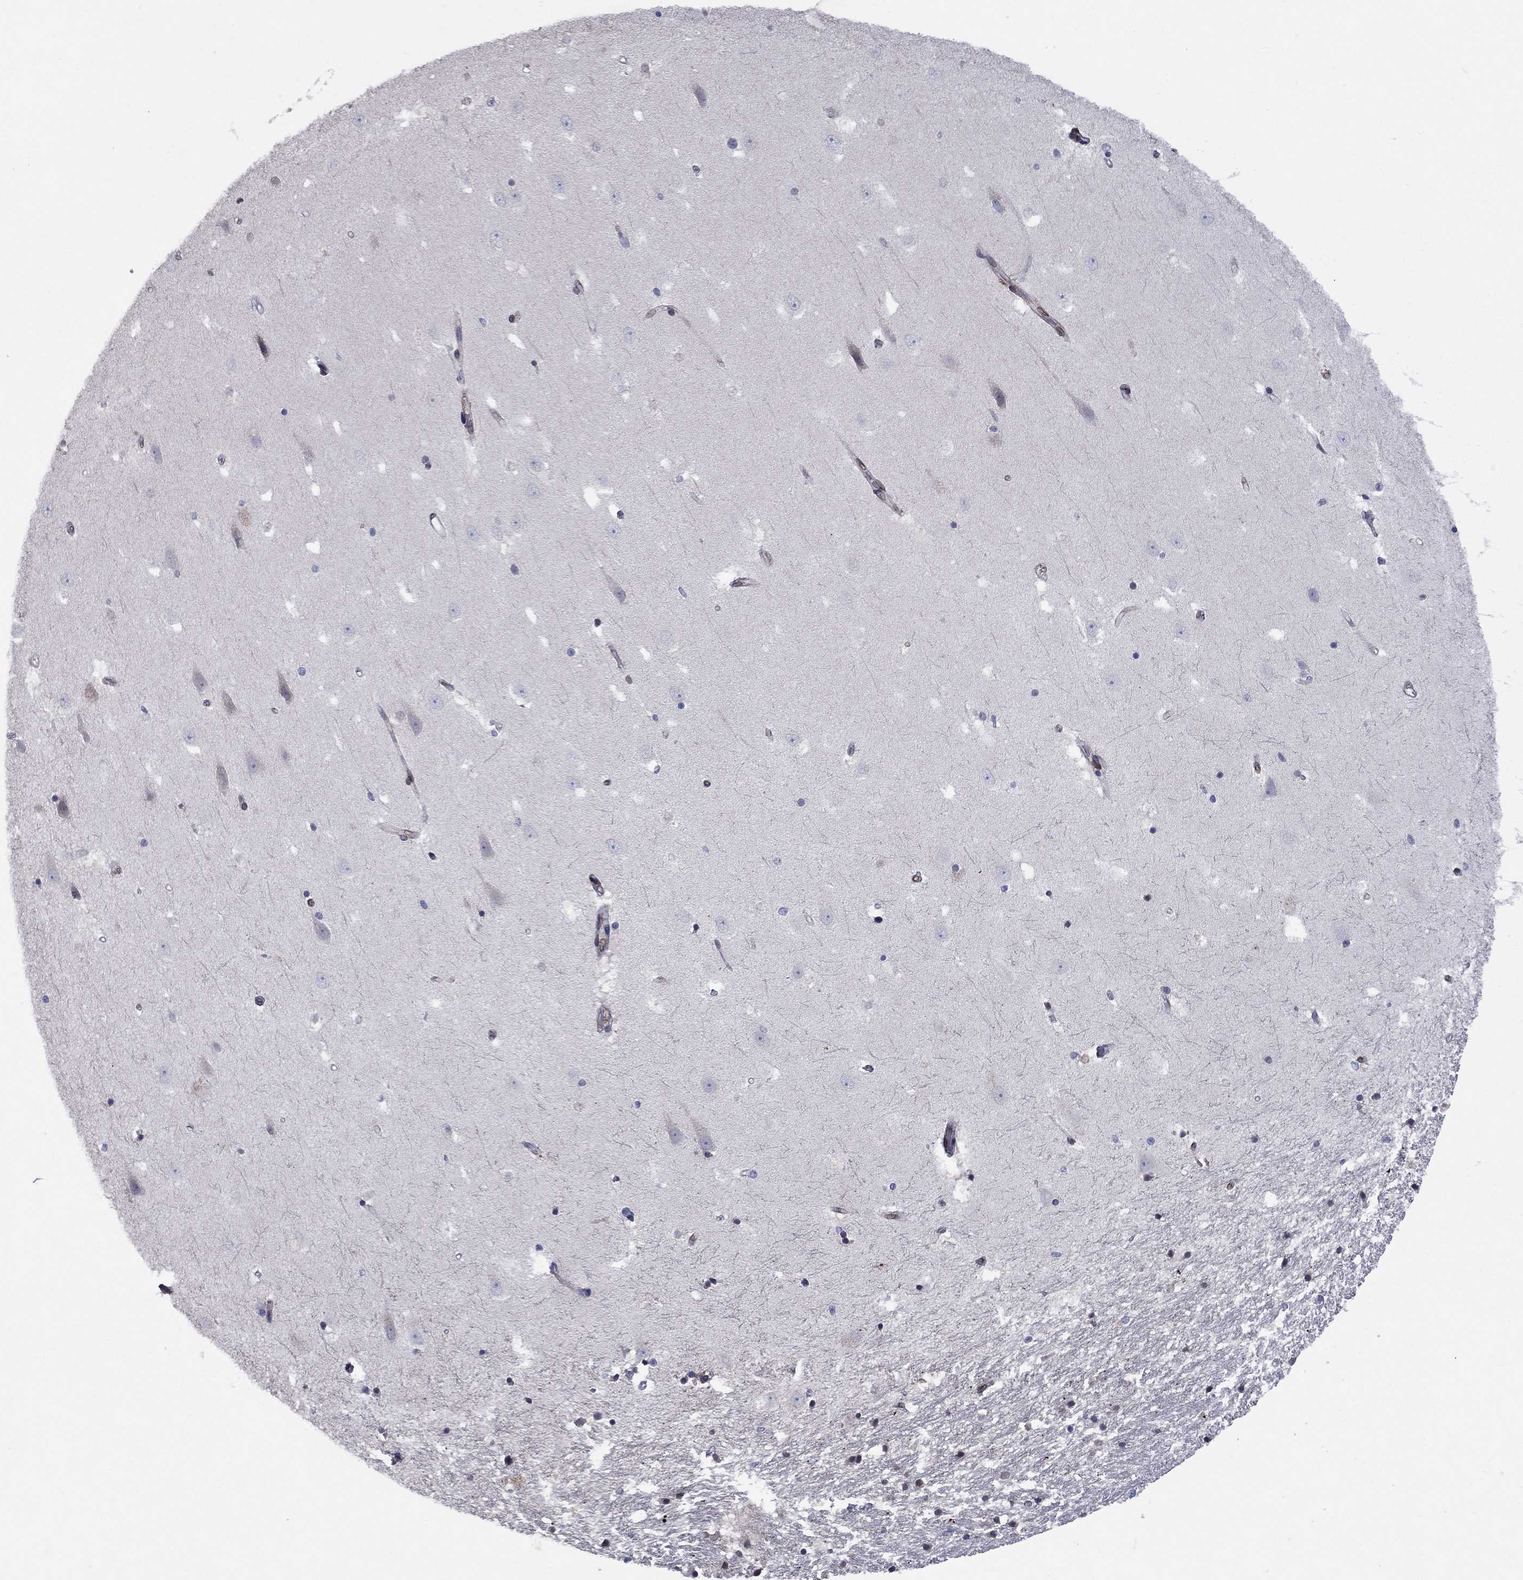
{"staining": {"intensity": "negative", "quantity": "none", "location": "none"}, "tissue": "hippocampus", "cell_type": "Glial cells", "image_type": "normal", "snomed": [{"axis": "morphology", "description": "Normal tissue, NOS"}, {"axis": "topography", "description": "Hippocampus"}], "caption": "Immunohistochemical staining of benign human hippocampus displays no significant expression in glial cells.", "gene": "EMC9", "patient": {"sex": "male", "age": 49}}